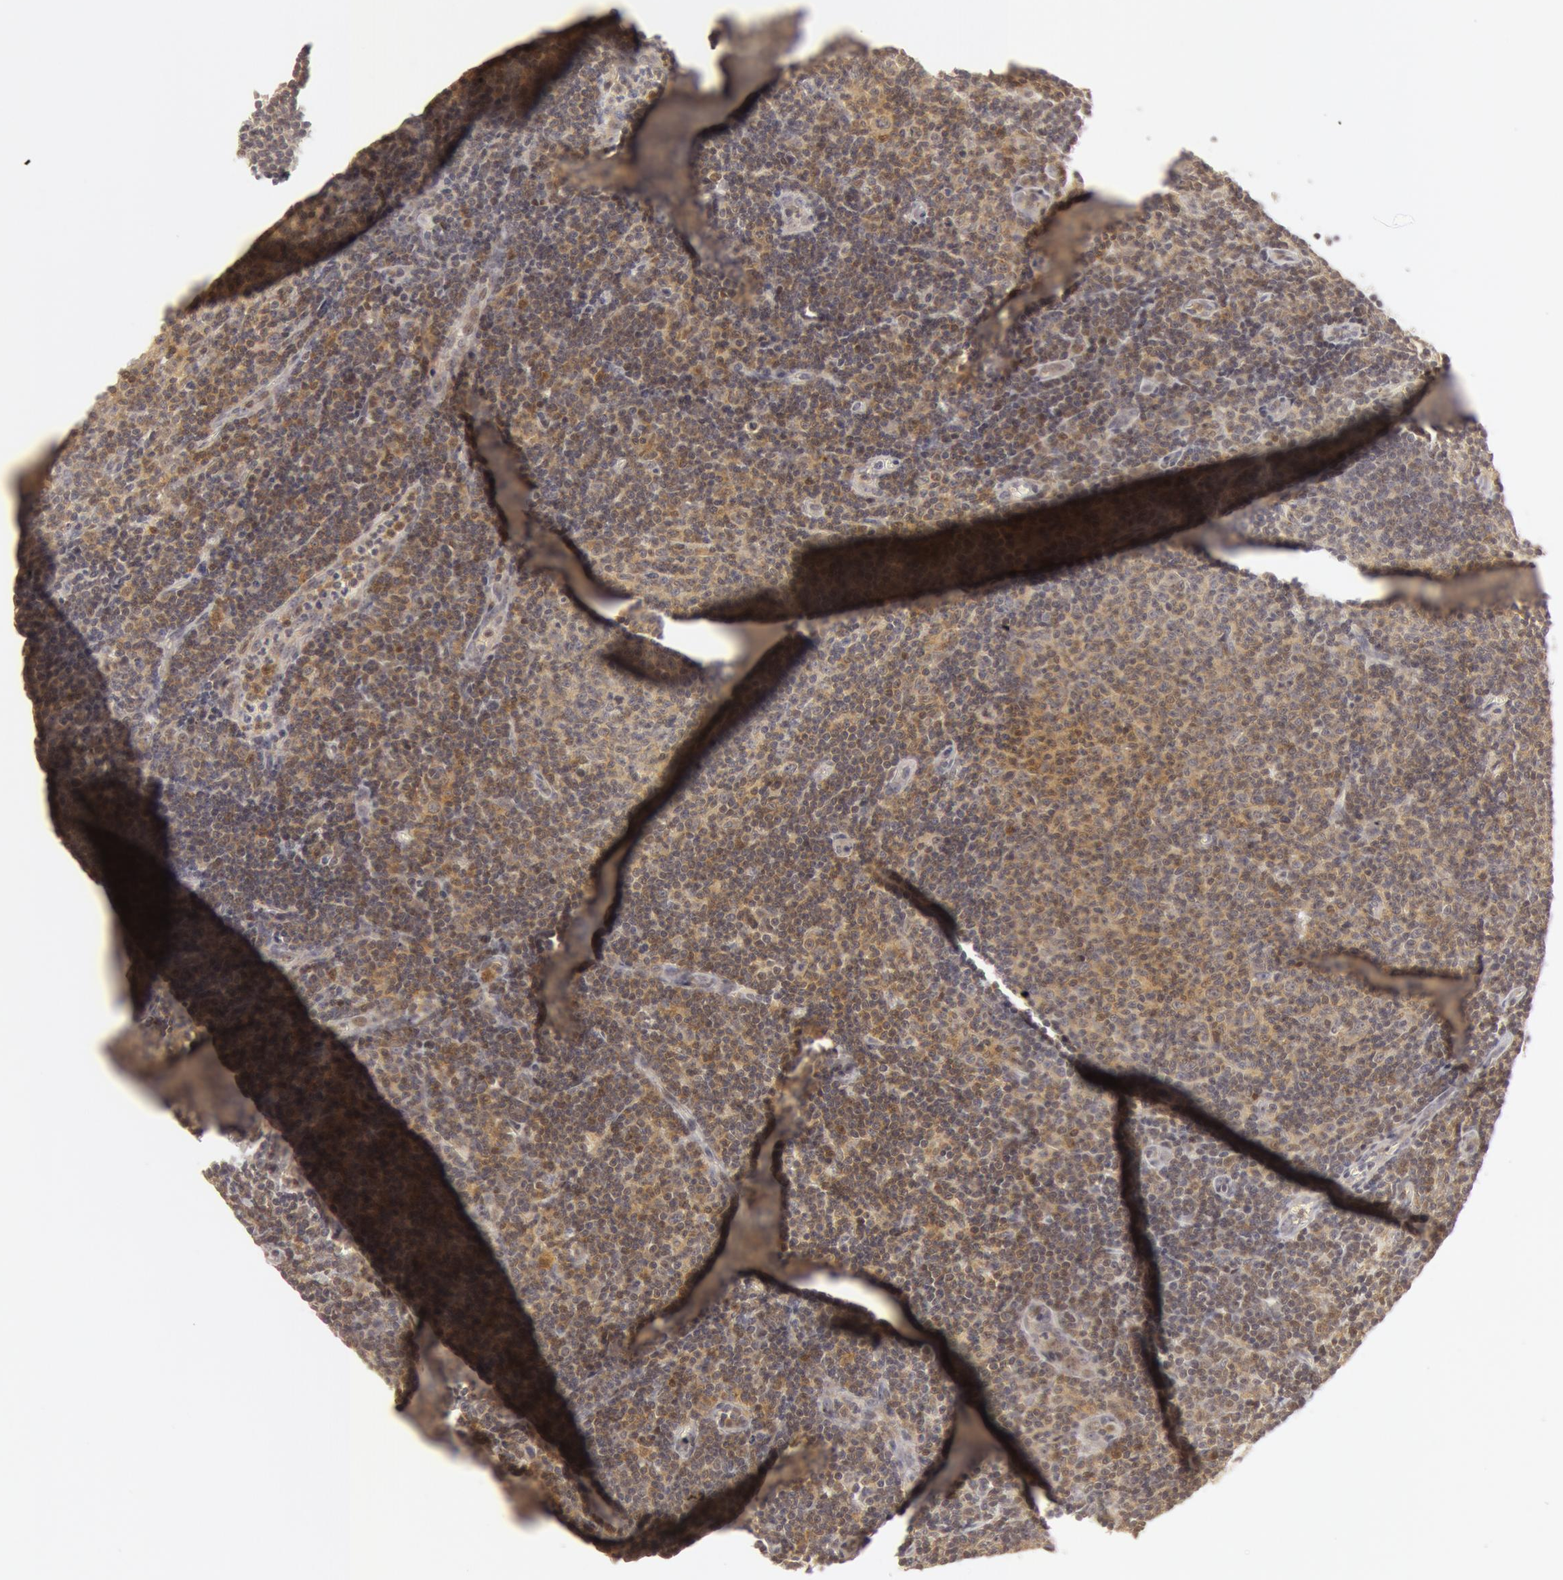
{"staining": {"intensity": "negative", "quantity": "none", "location": "none"}, "tissue": "lymphoma", "cell_type": "Tumor cells", "image_type": "cancer", "snomed": [{"axis": "morphology", "description": "Malignant lymphoma, non-Hodgkin's type, Low grade"}, {"axis": "topography", "description": "Lymph node"}], "caption": "Immunohistochemical staining of human malignant lymphoma, non-Hodgkin's type (low-grade) shows no significant expression in tumor cells.", "gene": "OASL", "patient": {"sex": "male", "age": 49}}